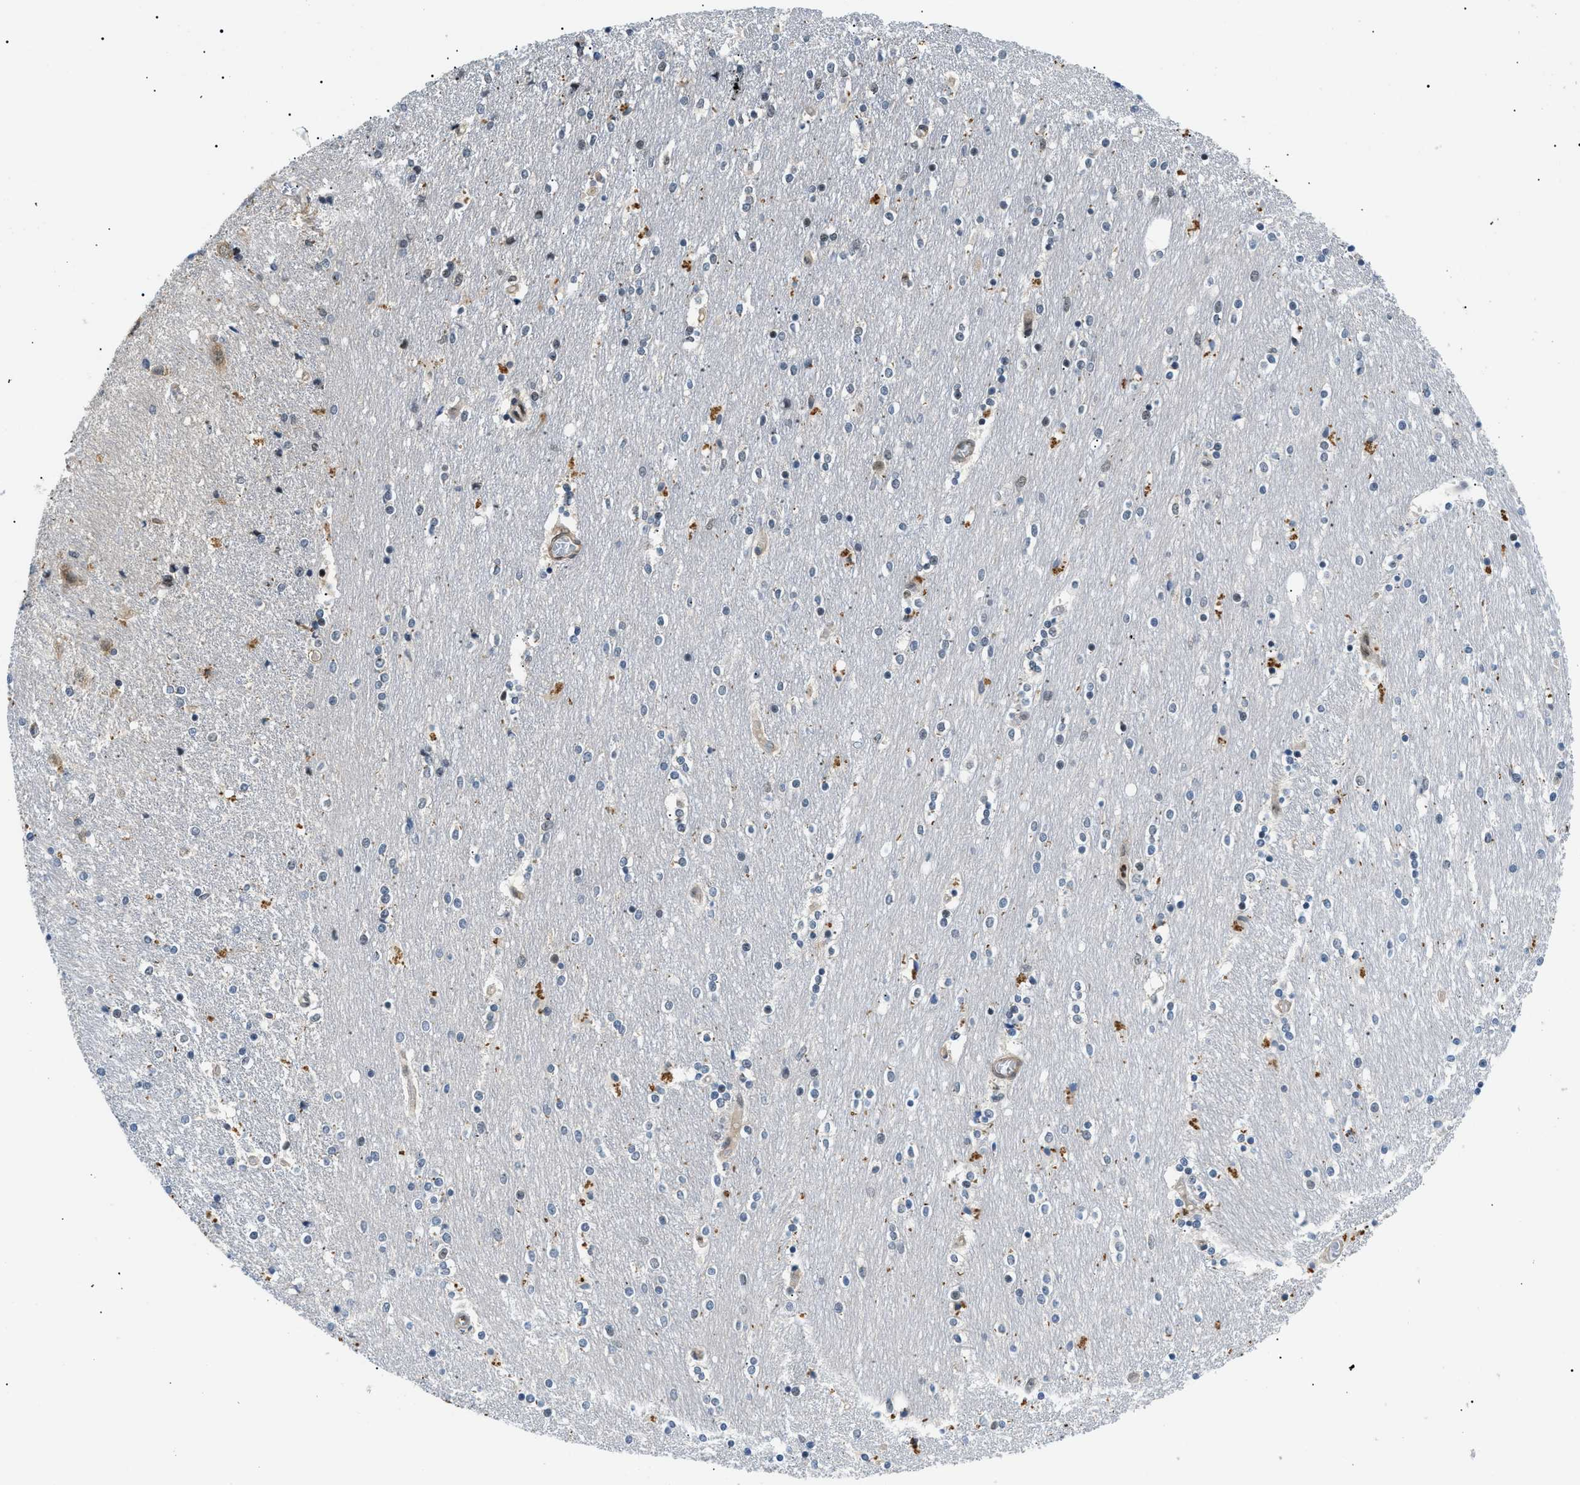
{"staining": {"intensity": "weak", "quantity": "<25%", "location": "nuclear"}, "tissue": "caudate", "cell_type": "Glial cells", "image_type": "normal", "snomed": [{"axis": "morphology", "description": "Normal tissue, NOS"}, {"axis": "topography", "description": "Lateral ventricle wall"}], "caption": "There is no significant positivity in glial cells of caudate. (Brightfield microscopy of DAB IHC at high magnification).", "gene": "CWC25", "patient": {"sex": "female", "age": 54}}